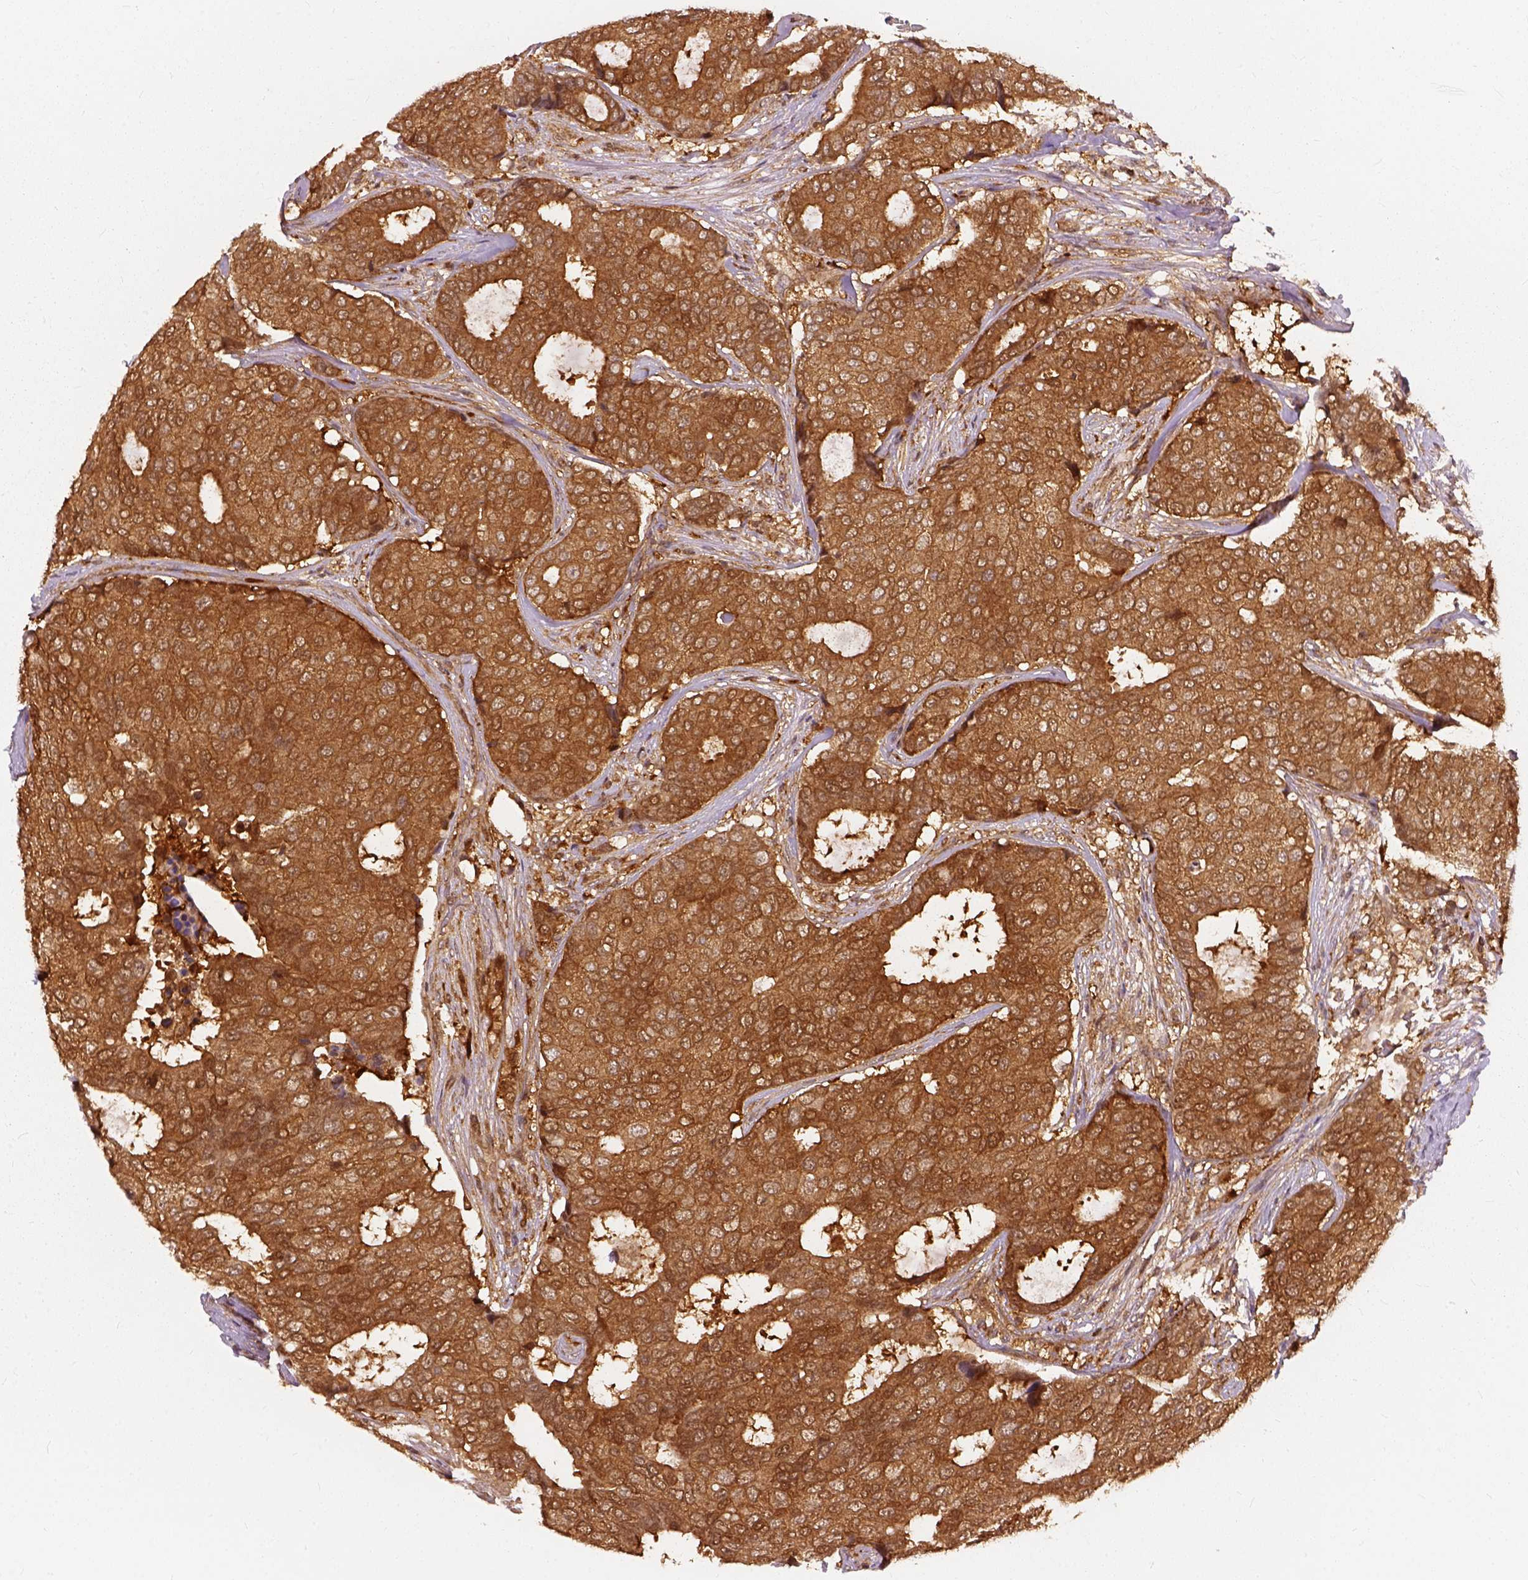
{"staining": {"intensity": "moderate", "quantity": ">75%", "location": "cytoplasmic/membranous"}, "tissue": "breast cancer", "cell_type": "Tumor cells", "image_type": "cancer", "snomed": [{"axis": "morphology", "description": "Duct carcinoma"}, {"axis": "topography", "description": "Breast"}], "caption": "This is a histology image of immunohistochemistry staining of breast invasive ductal carcinoma, which shows moderate positivity in the cytoplasmic/membranous of tumor cells.", "gene": "GPI", "patient": {"sex": "female", "age": 75}}